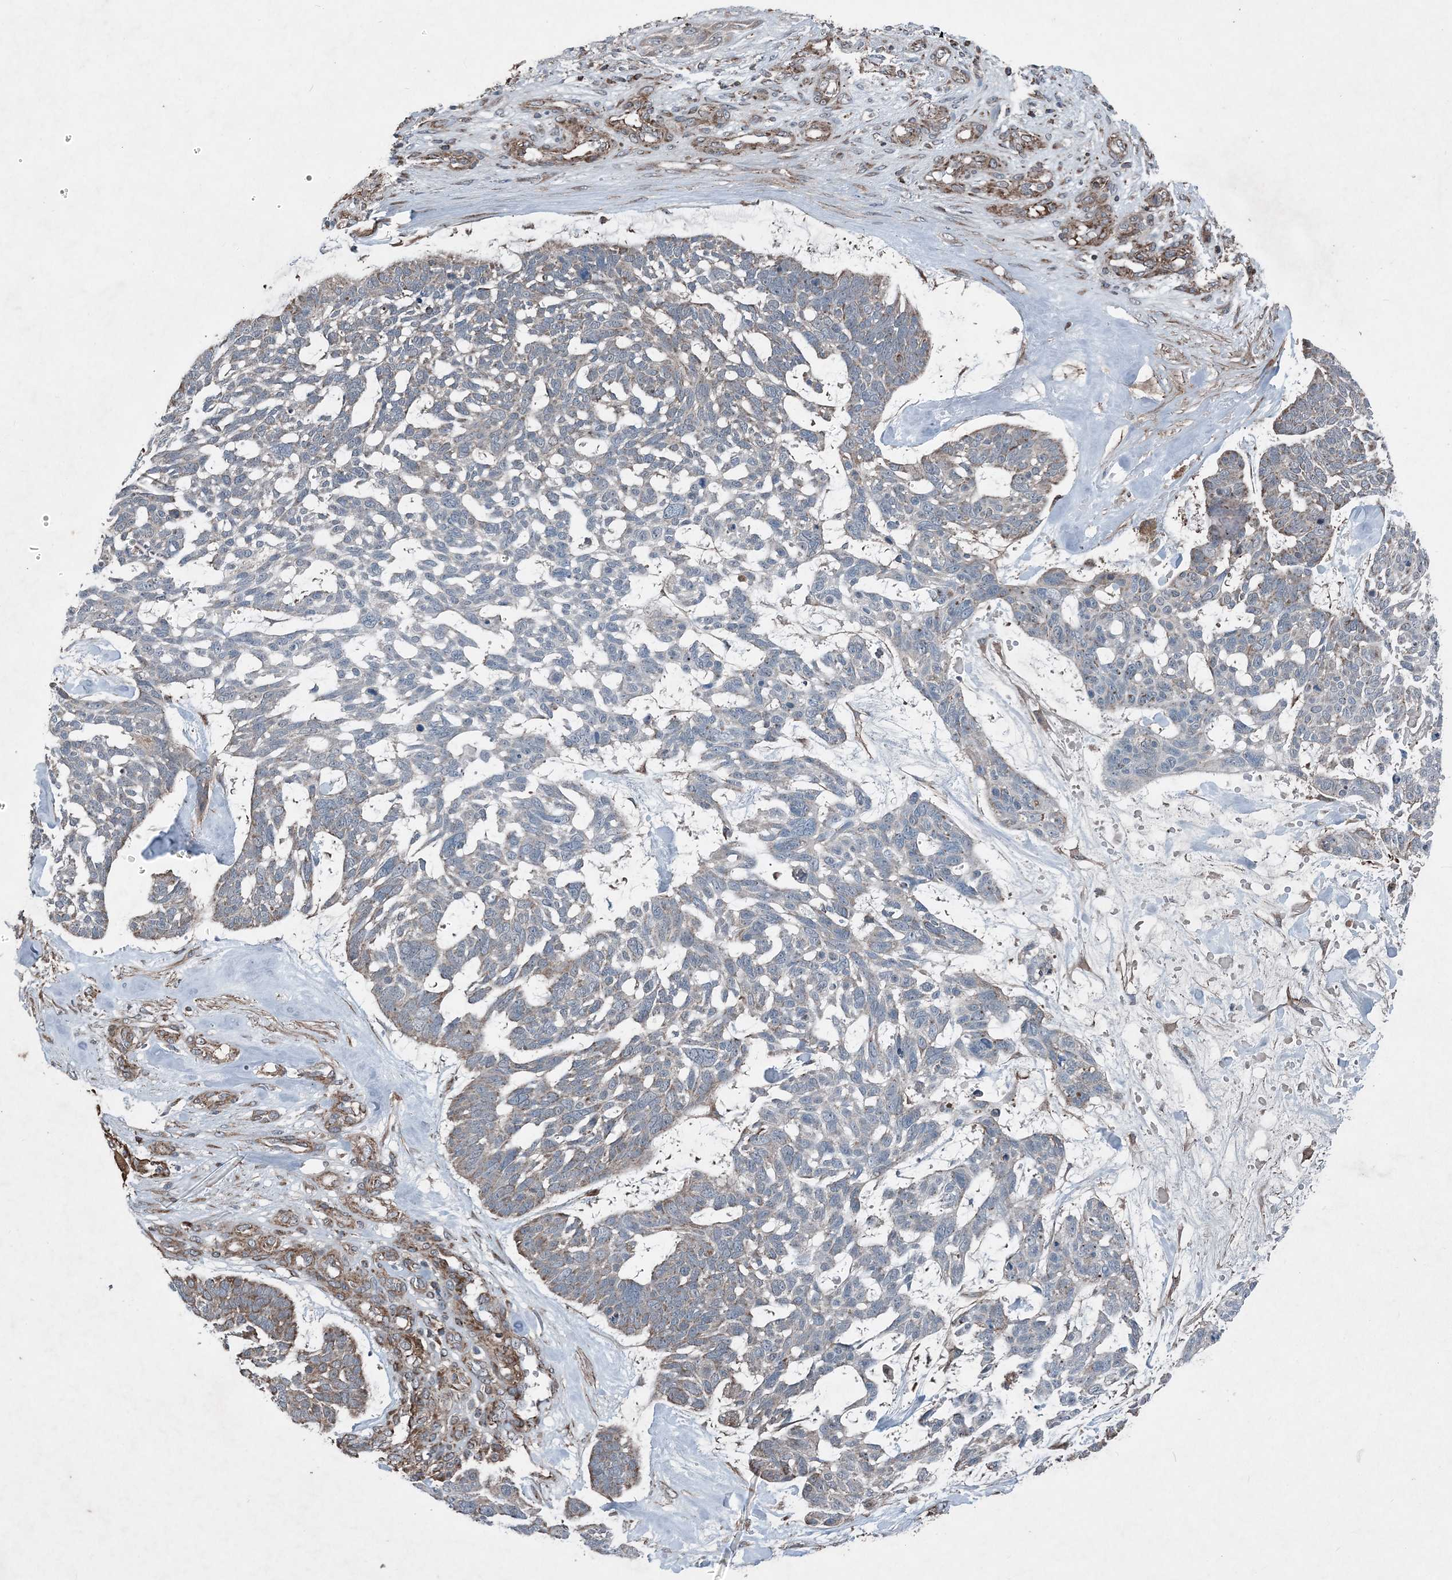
{"staining": {"intensity": "weak", "quantity": "<25%", "location": "cytoplasmic/membranous"}, "tissue": "skin cancer", "cell_type": "Tumor cells", "image_type": "cancer", "snomed": [{"axis": "morphology", "description": "Basal cell carcinoma"}, {"axis": "topography", "description": "Skin"}], "caption": "This is an immunohistochemistry (IHC) image of human basal cell carcinoma (skin). There is no expression in tumor cells.", "gene": "NDUFA2", "patient": {"sex": "male", "age": 88}}